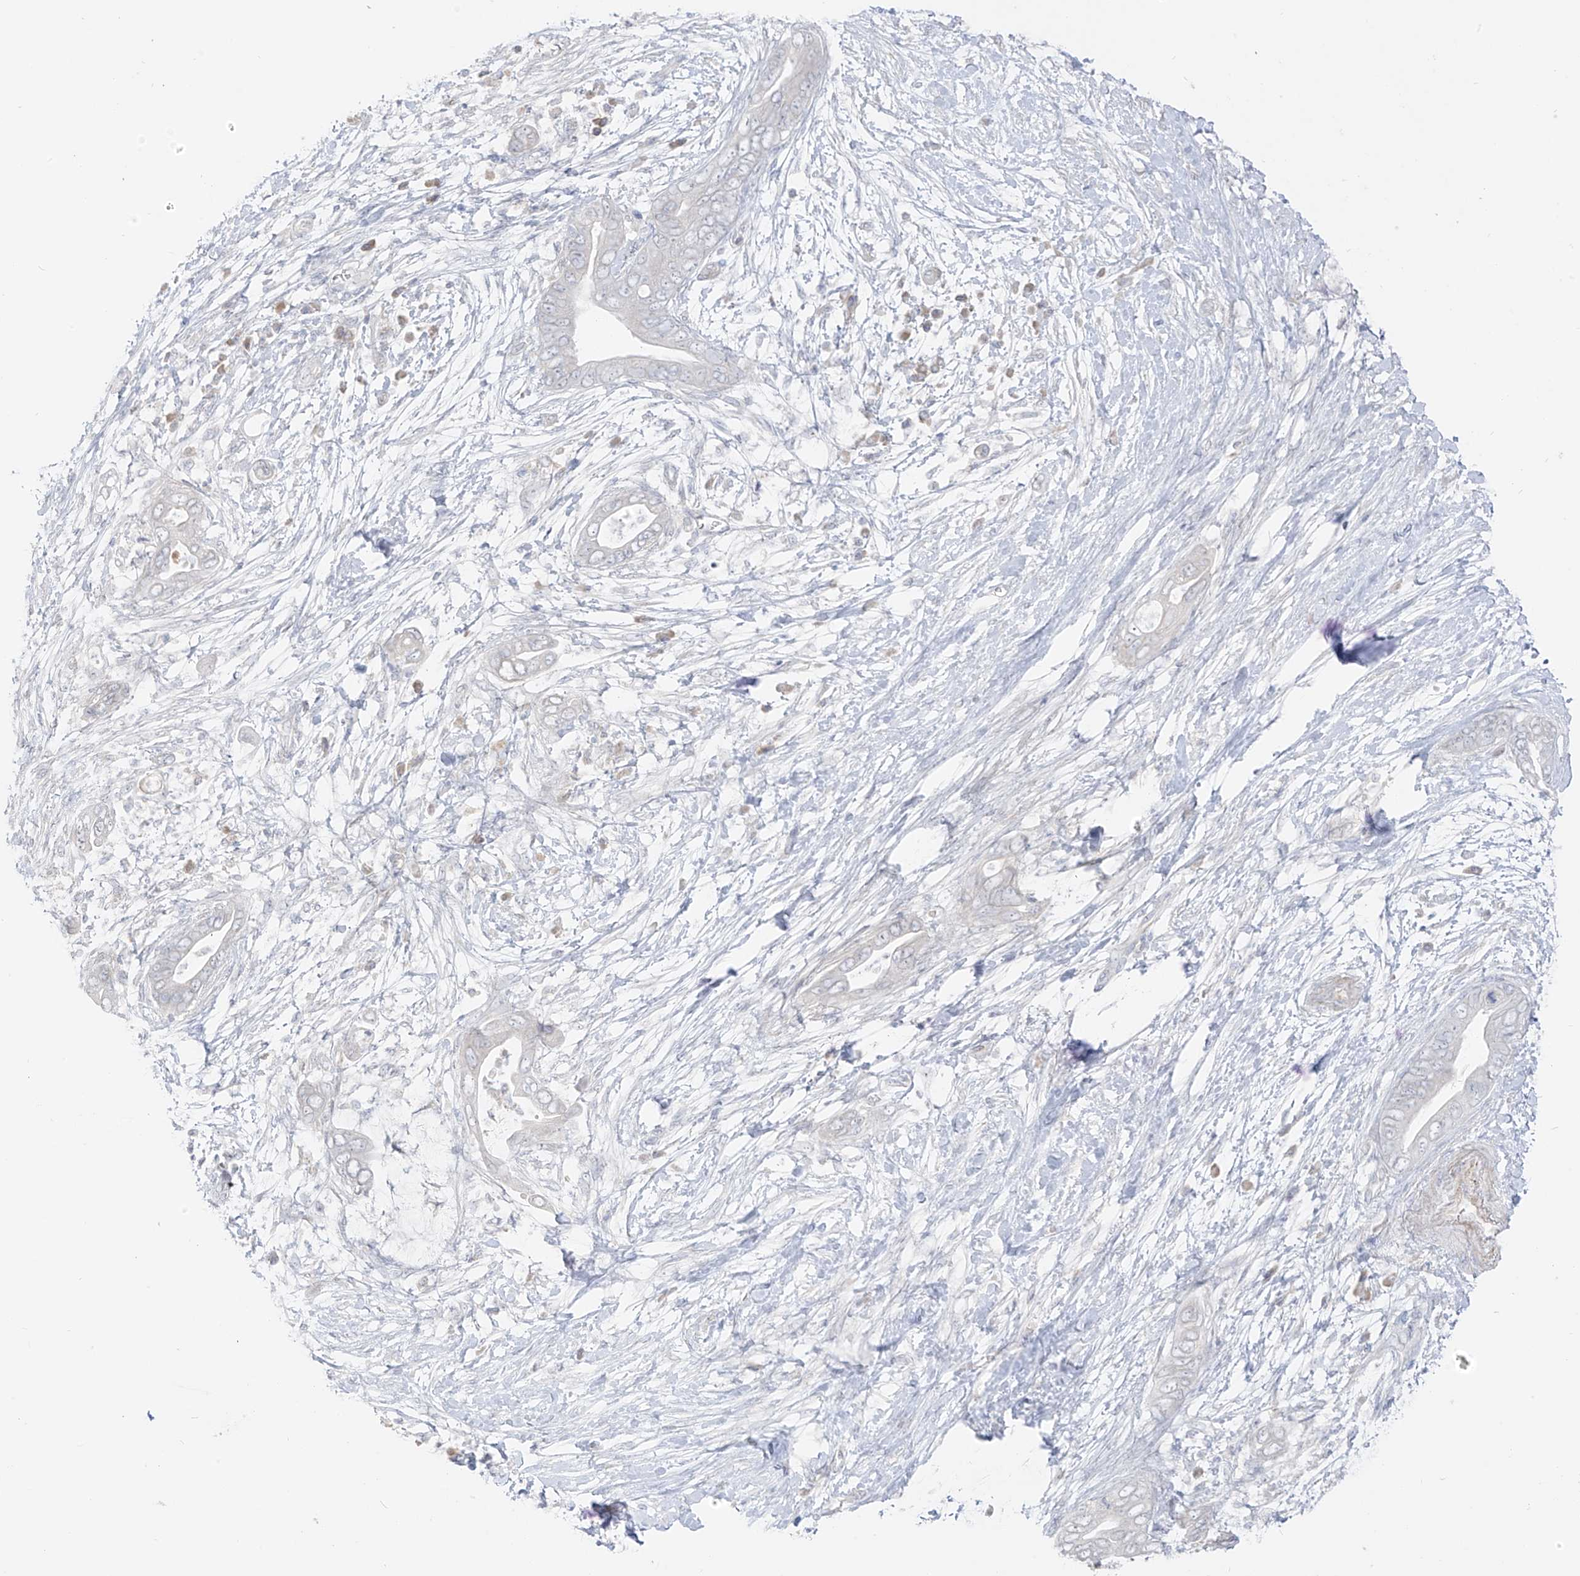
{"staining": {"intensity": "negative", "quantity": "none", "location": "none"}, "tissue": "pancreatic cancer", "cell_type": "Tumor cells", "image_type": "cancer", "snomed": [{"axis": "morphology", "description": "Adenocarcinoma, NOS"}, {"axis": "topography", "description": "Pancreas"}], "caption": "Photomicrograph shows no significant protein staining in tumor cells of pancreatic cancer (adenocarcinoma).", "gene": "C11orf87", "patient": {"sex": "male", "age": 75}}